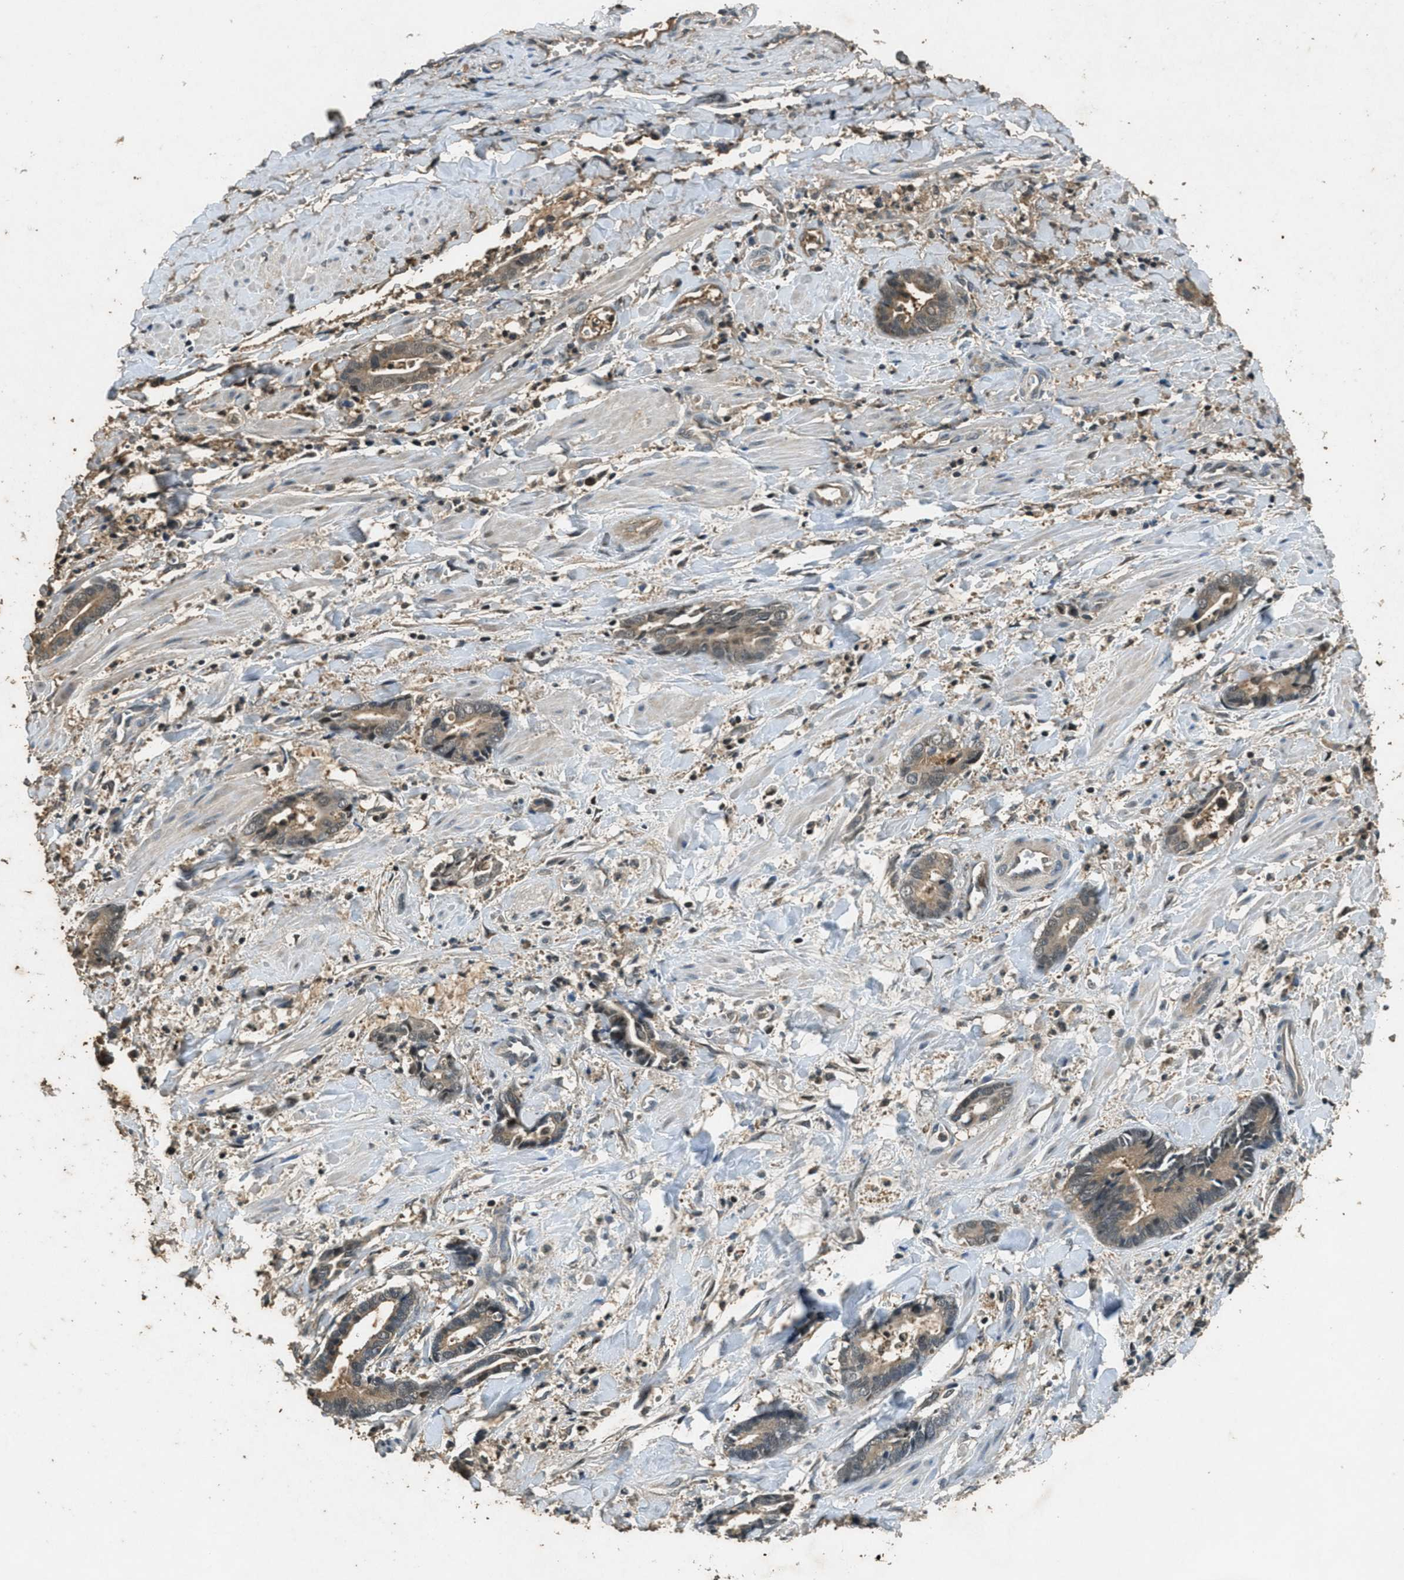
{"staining": {"intensity": "weak", "quantity": ">75%", "location": "cytoplasmic/membranous"}, "tissue": "cervical cancer", "cell_type": "Tumor cells", "image_type": "cancer", "snomed": [{"axis": "morphology", "description": "Adenocarcinoma, NOS"}, {"axis": "topography", "description": "Cervix"}], "caption": "Cervical adenocarcinoma stained for a protein (brown) reveals weak cytoplasmic/membranous positive expression in approximately >75% of tumor cells.", "gene": "DUSP6", "patient": {"sex": "female", "age": 44}}